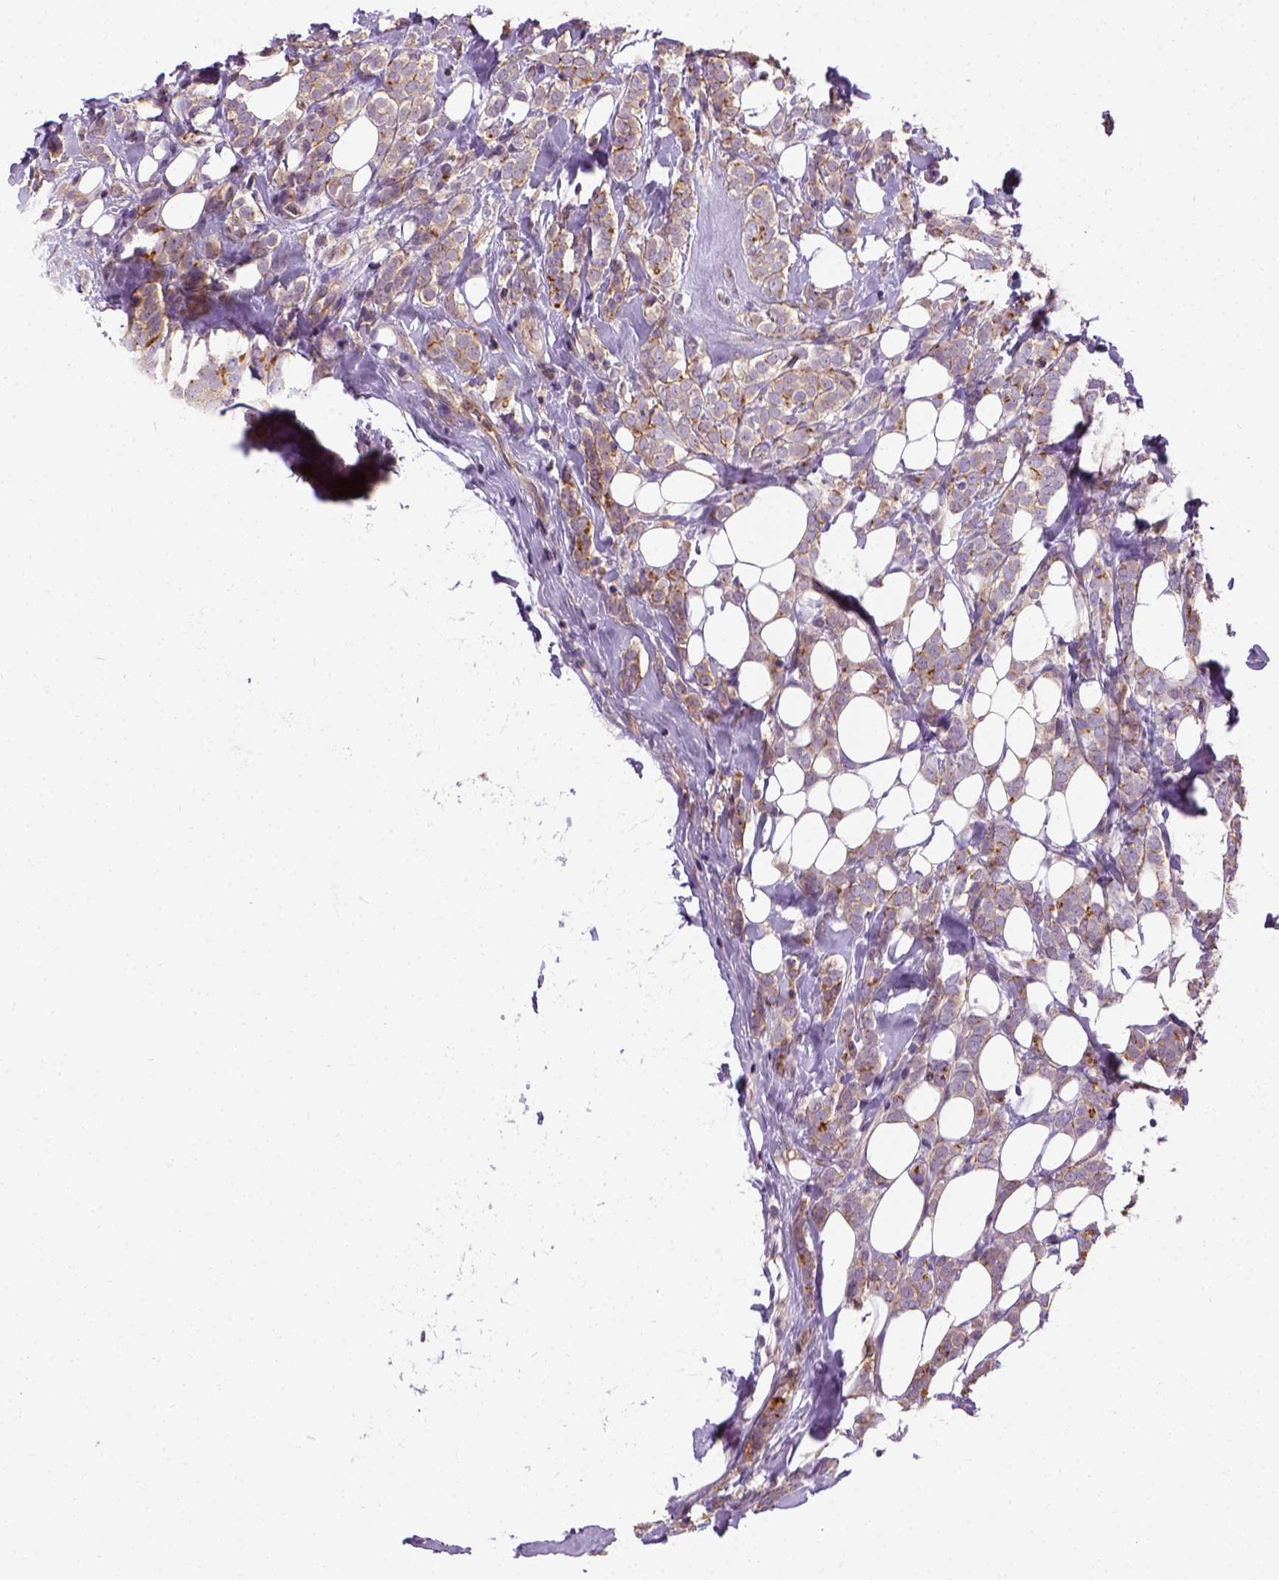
{"staining": {"intensity": "moderate", "quantity": "<25%", "location": "cytoplasmic/membranous"}, "tissue": "breast cancer", "cell_type": "Tumor cells", "image_type": "cancer", "snomed": [{"axis": "morphology", "description": "Lobular carcinoma"}, {"axis": "topography", "description": "Breast"}], "caption": "Protein expression analysis of human breast cancer (lobular carcinoma) reveals moderate cytoplasmic/membranous staining in about <25% of tumor cells.", "gene": "CRACR2A", "patient": {"sex": "female", "age": 49}}